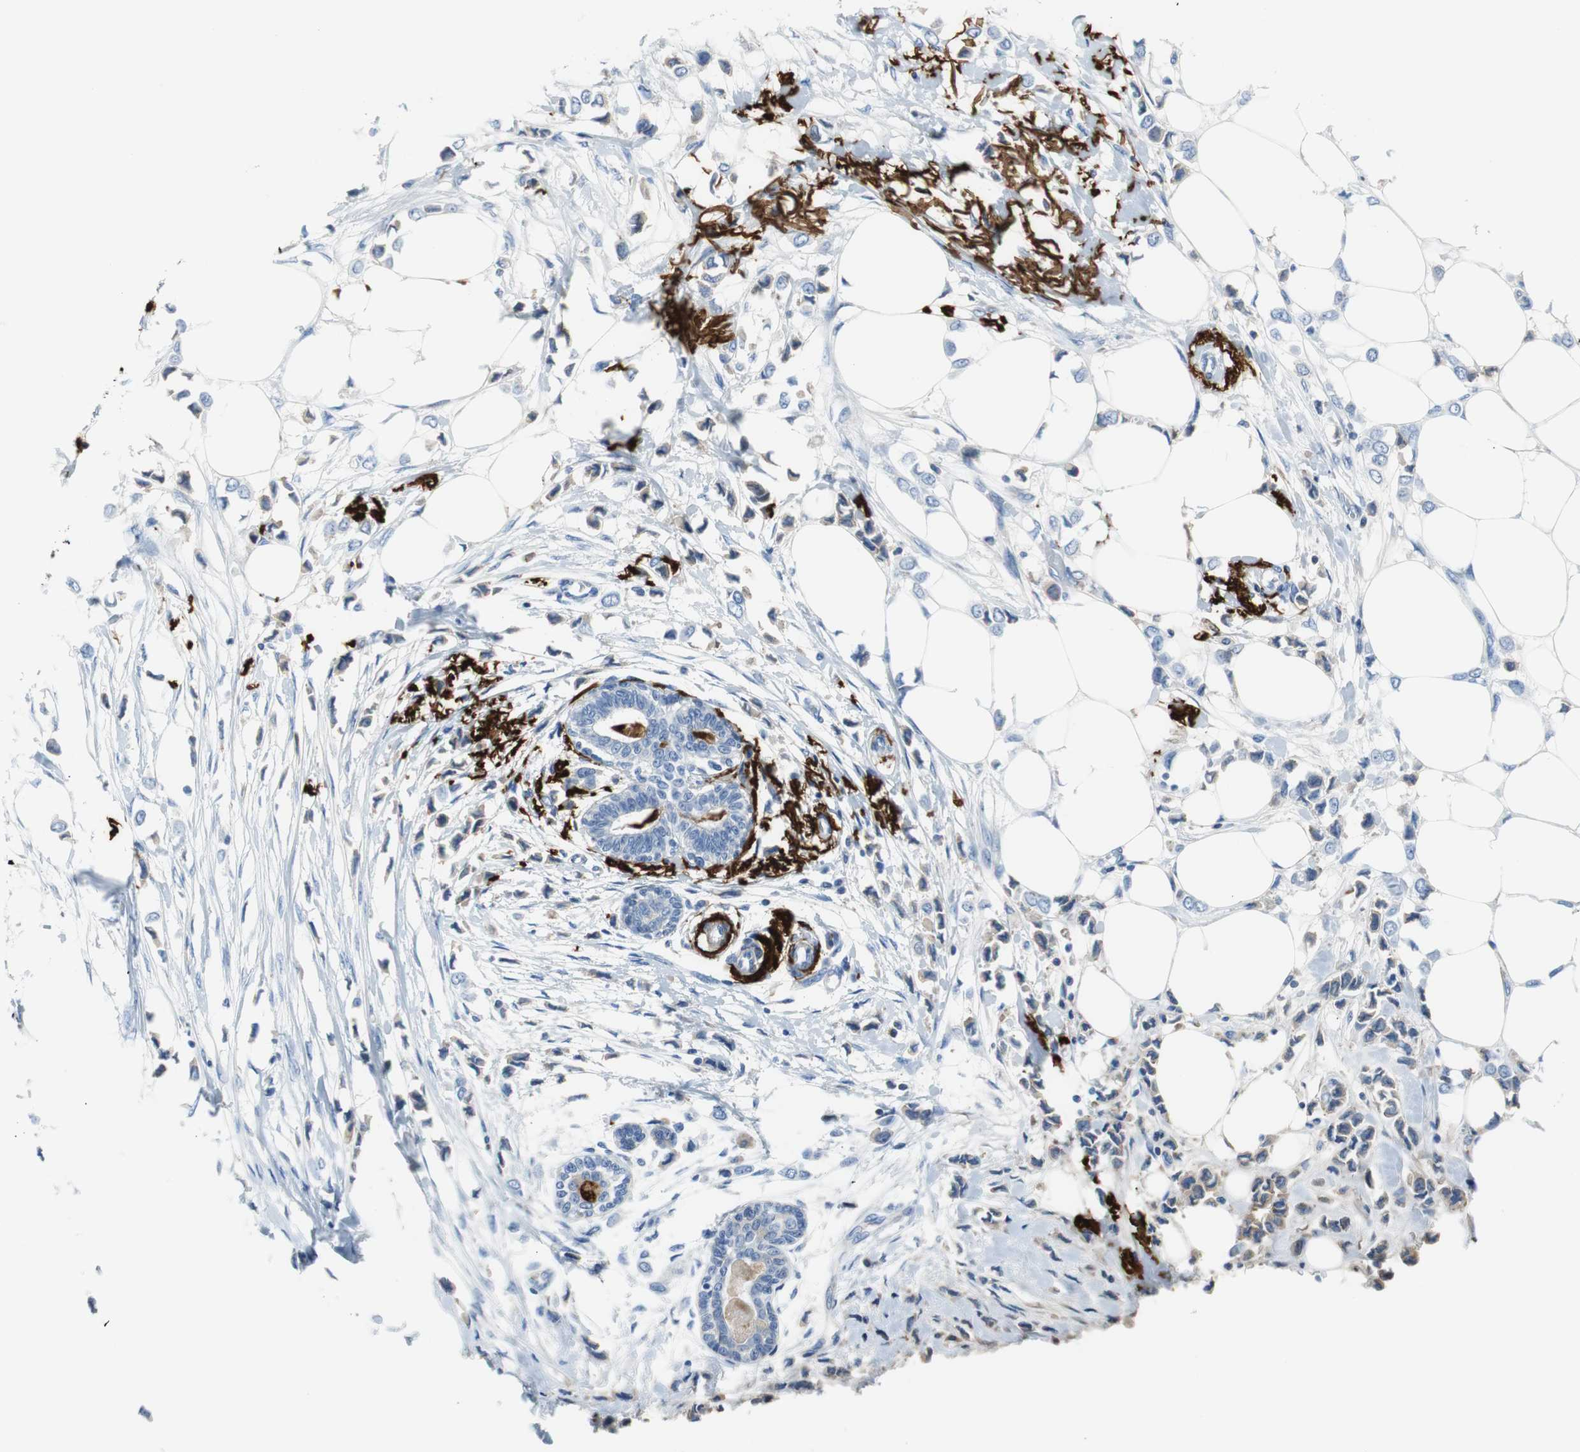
{"staining": {"intensity": "negative", "quantity": "none", "location": "none"}, "tissue": "breast cancer", "cell_type": "Tumor cells", "image_type": "cancer", "snomed": [{"axis": "morphology", "description": "Lobular carcinoma"}, {"axis": "topography", "description": "Breast"}], "caption": "An immunohistochemistry (IHC) histopathology image of breast cancer is shown. There is no staining in tumor cells of breast cancer.", "gene": "APCS", "patient": {"sex": "female", "age": 51}}